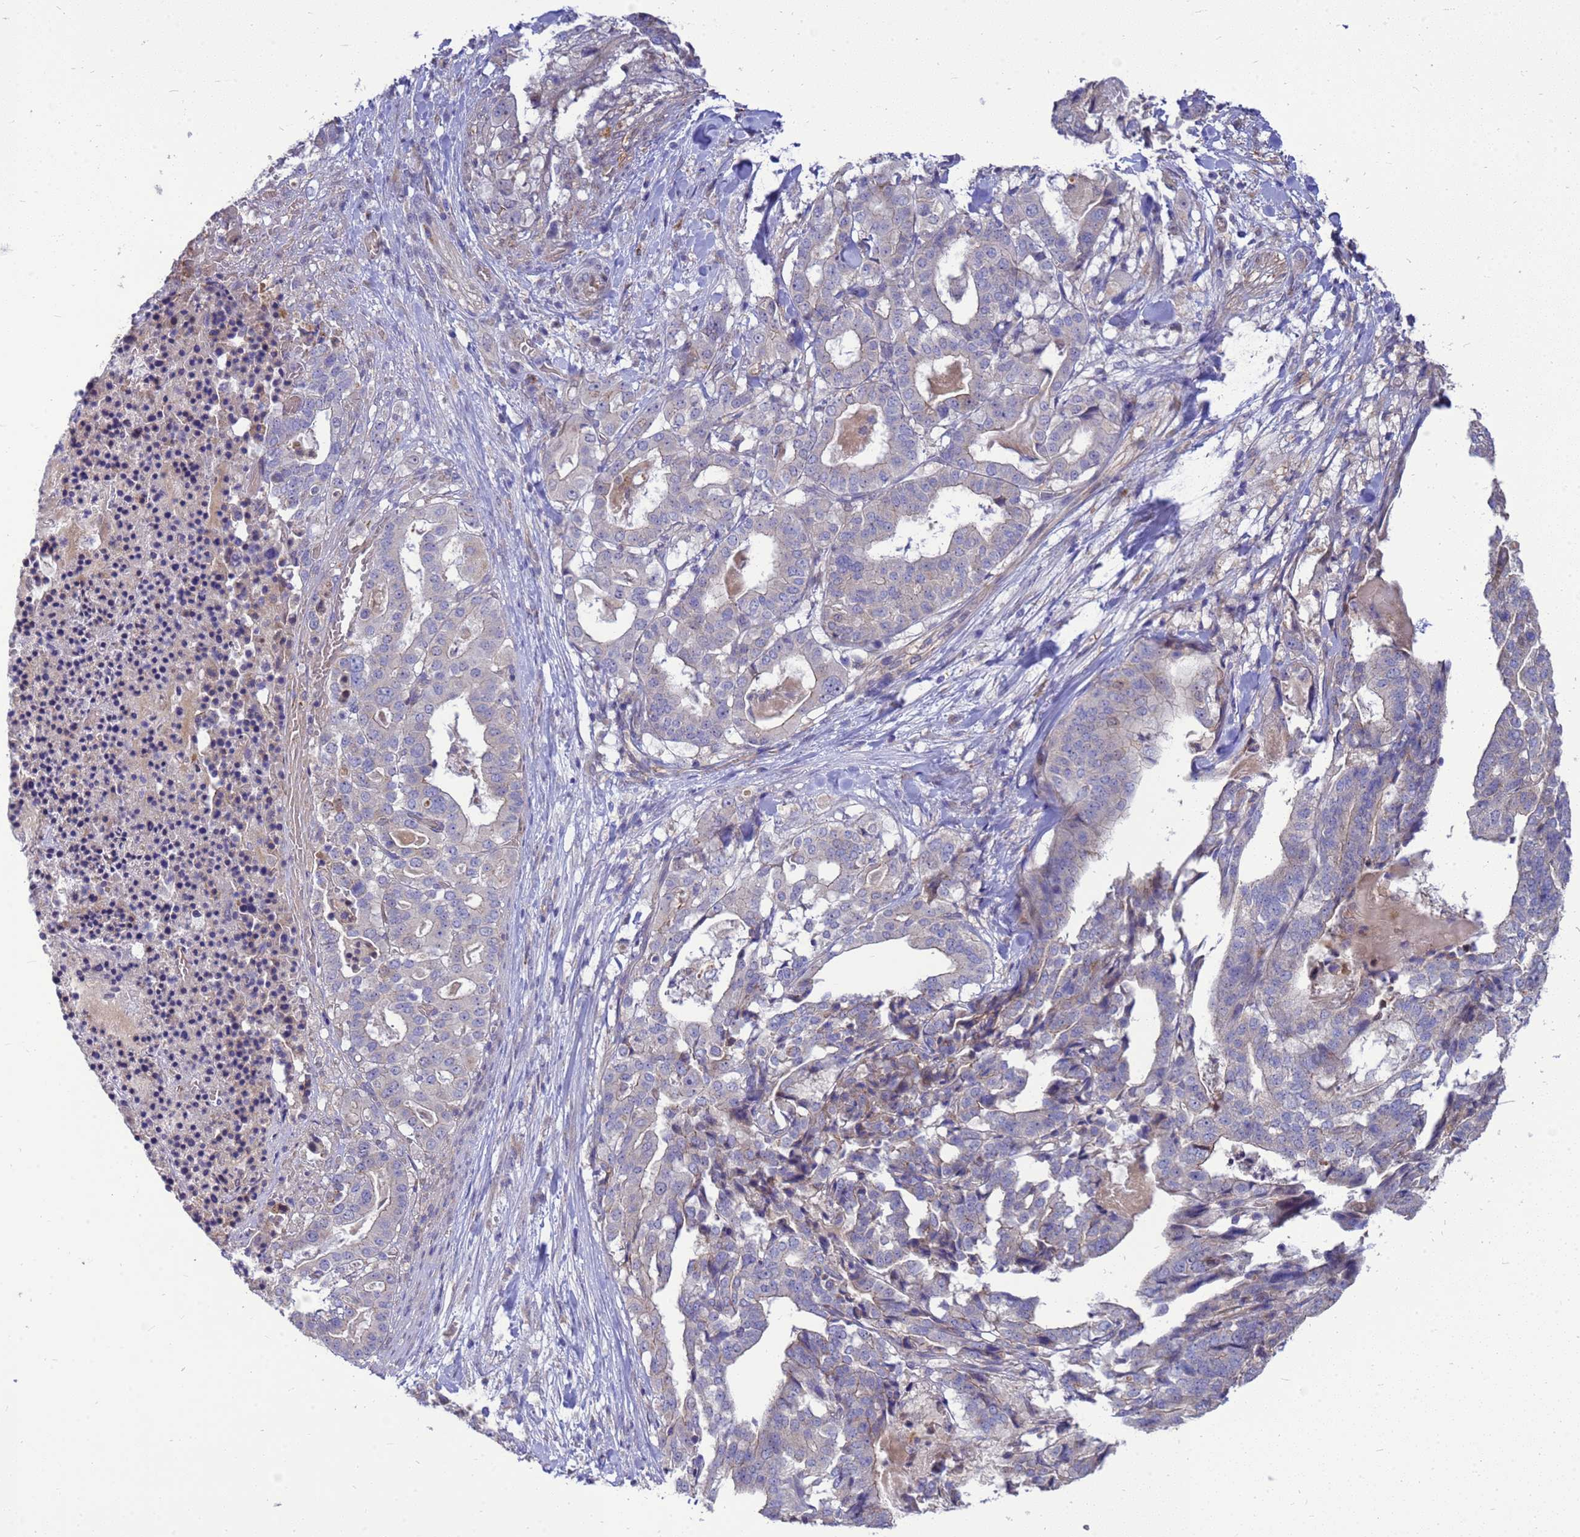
{"staining": {"intensity": "negative", "quantity": "none", "location": "none"}, "tissue": "stomach cancer", "cell_type": "Tumor cells", "image_type": "cancer", "snomed": [{"axis": "morphology", "description": "Adenocarcinoma, NOS"}, {"axis": "topography", "description": "Stomach"}], "caption": "High magnification brightfield microscopy of stomach cancer stained with DAB (3,3'-diaminobenzidine) (brown) and counterstained with hematoxylin (blue): tumor cells show no significant expression.", "gene": "EIF4EBP3", "patient": {"sex": "male", "age": 48}}